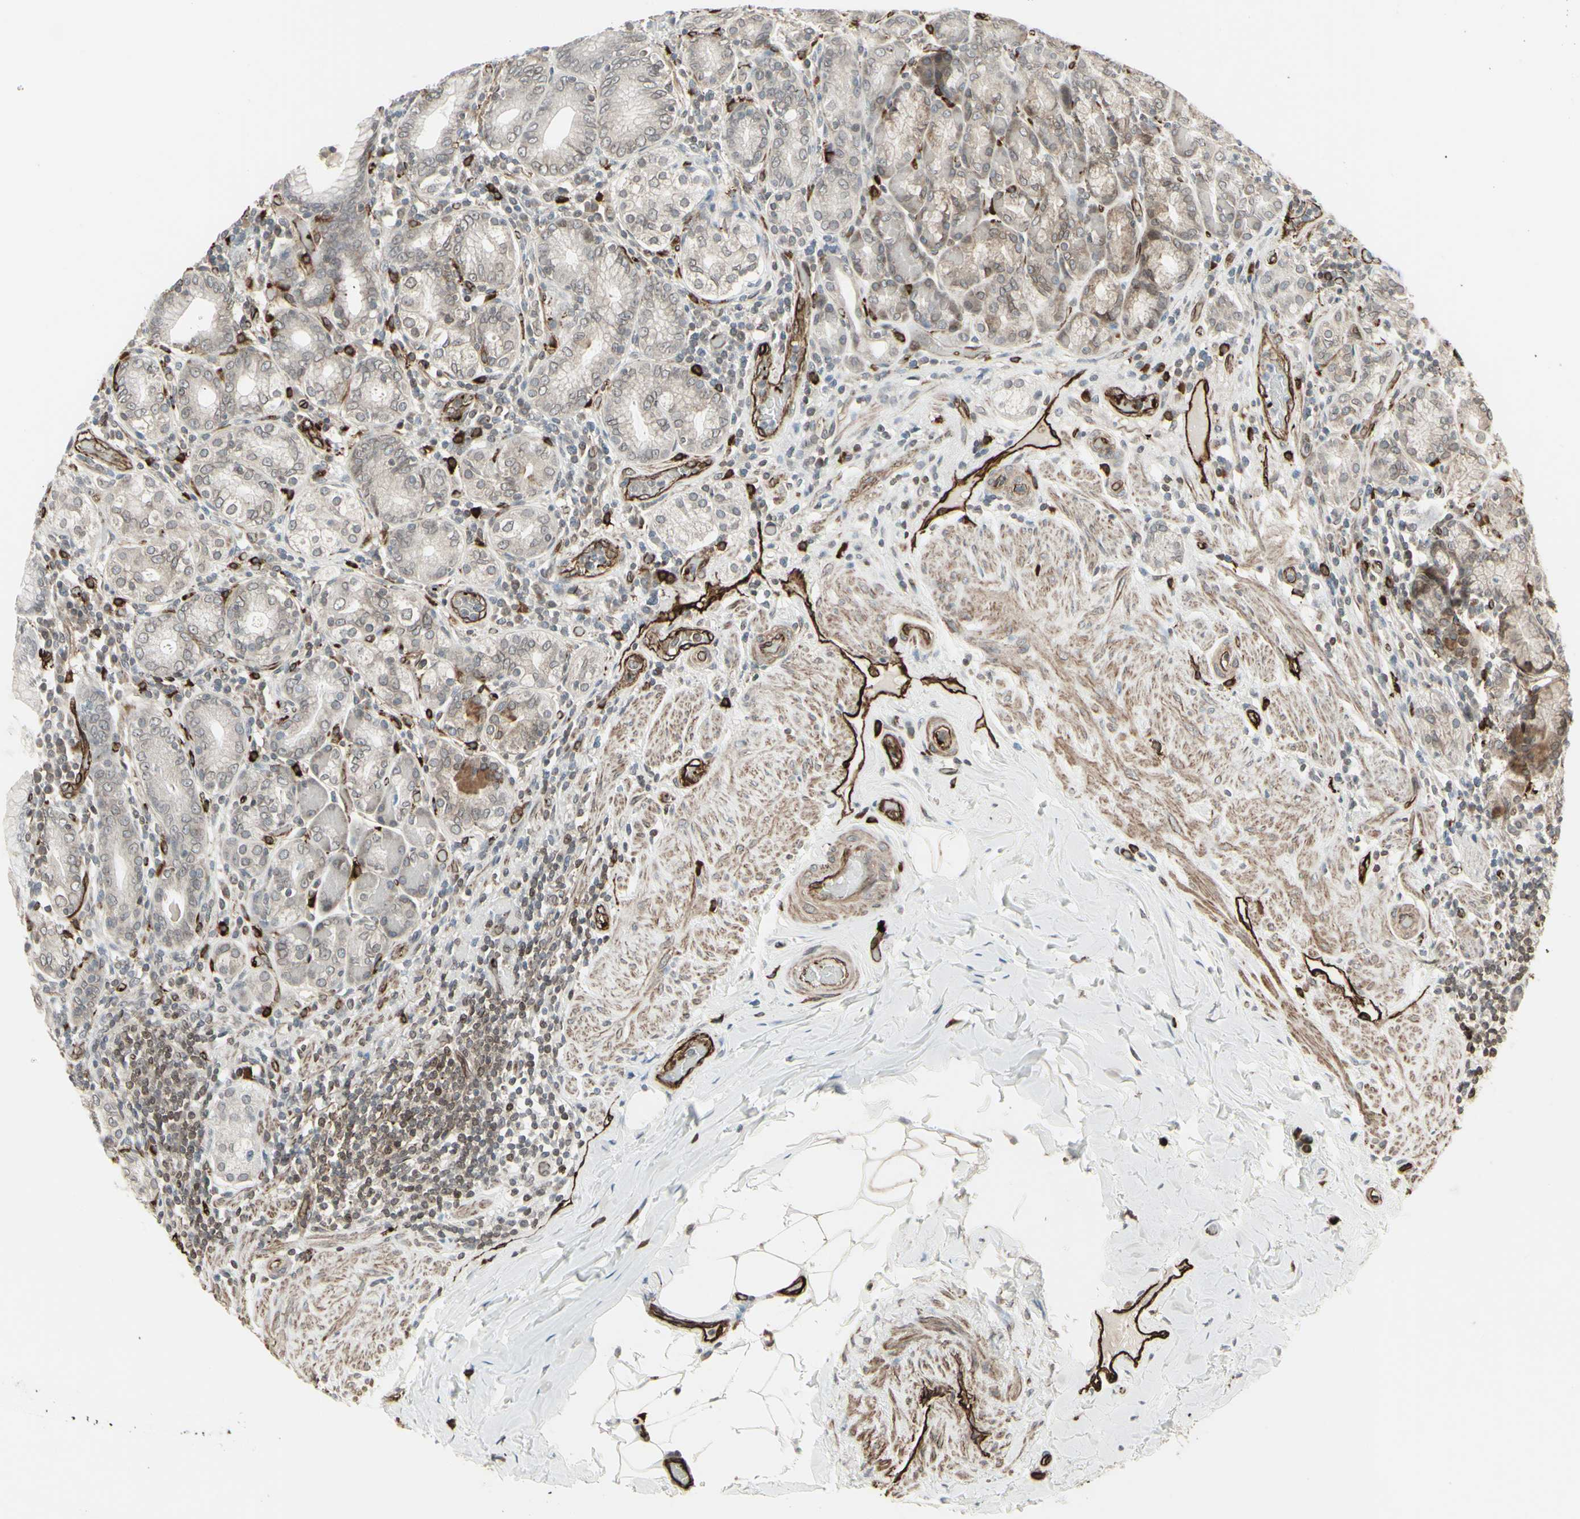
{"staining": {"intensity": "moderate", "quantity": ">75%", "location": "cytoplasmic/membranous,nuclear"}, "tissue": "stomach", "cell_type": "Glandular cells", "image_type": "normal", "snomed": [{"axis": "morphology", "description": "Normal tissue, NOS"}, {"axis": "topography", "description": "Stomach, lower"}], "caption": "Moderate cytoplasmic/membranous,nuclear expression for a protein is identified in about >75% of glandular cells of benign stomach using immunohistochemistry (IHC).", "gene": "DTX3L", "patient": {"sex": "female", "age": 76}}